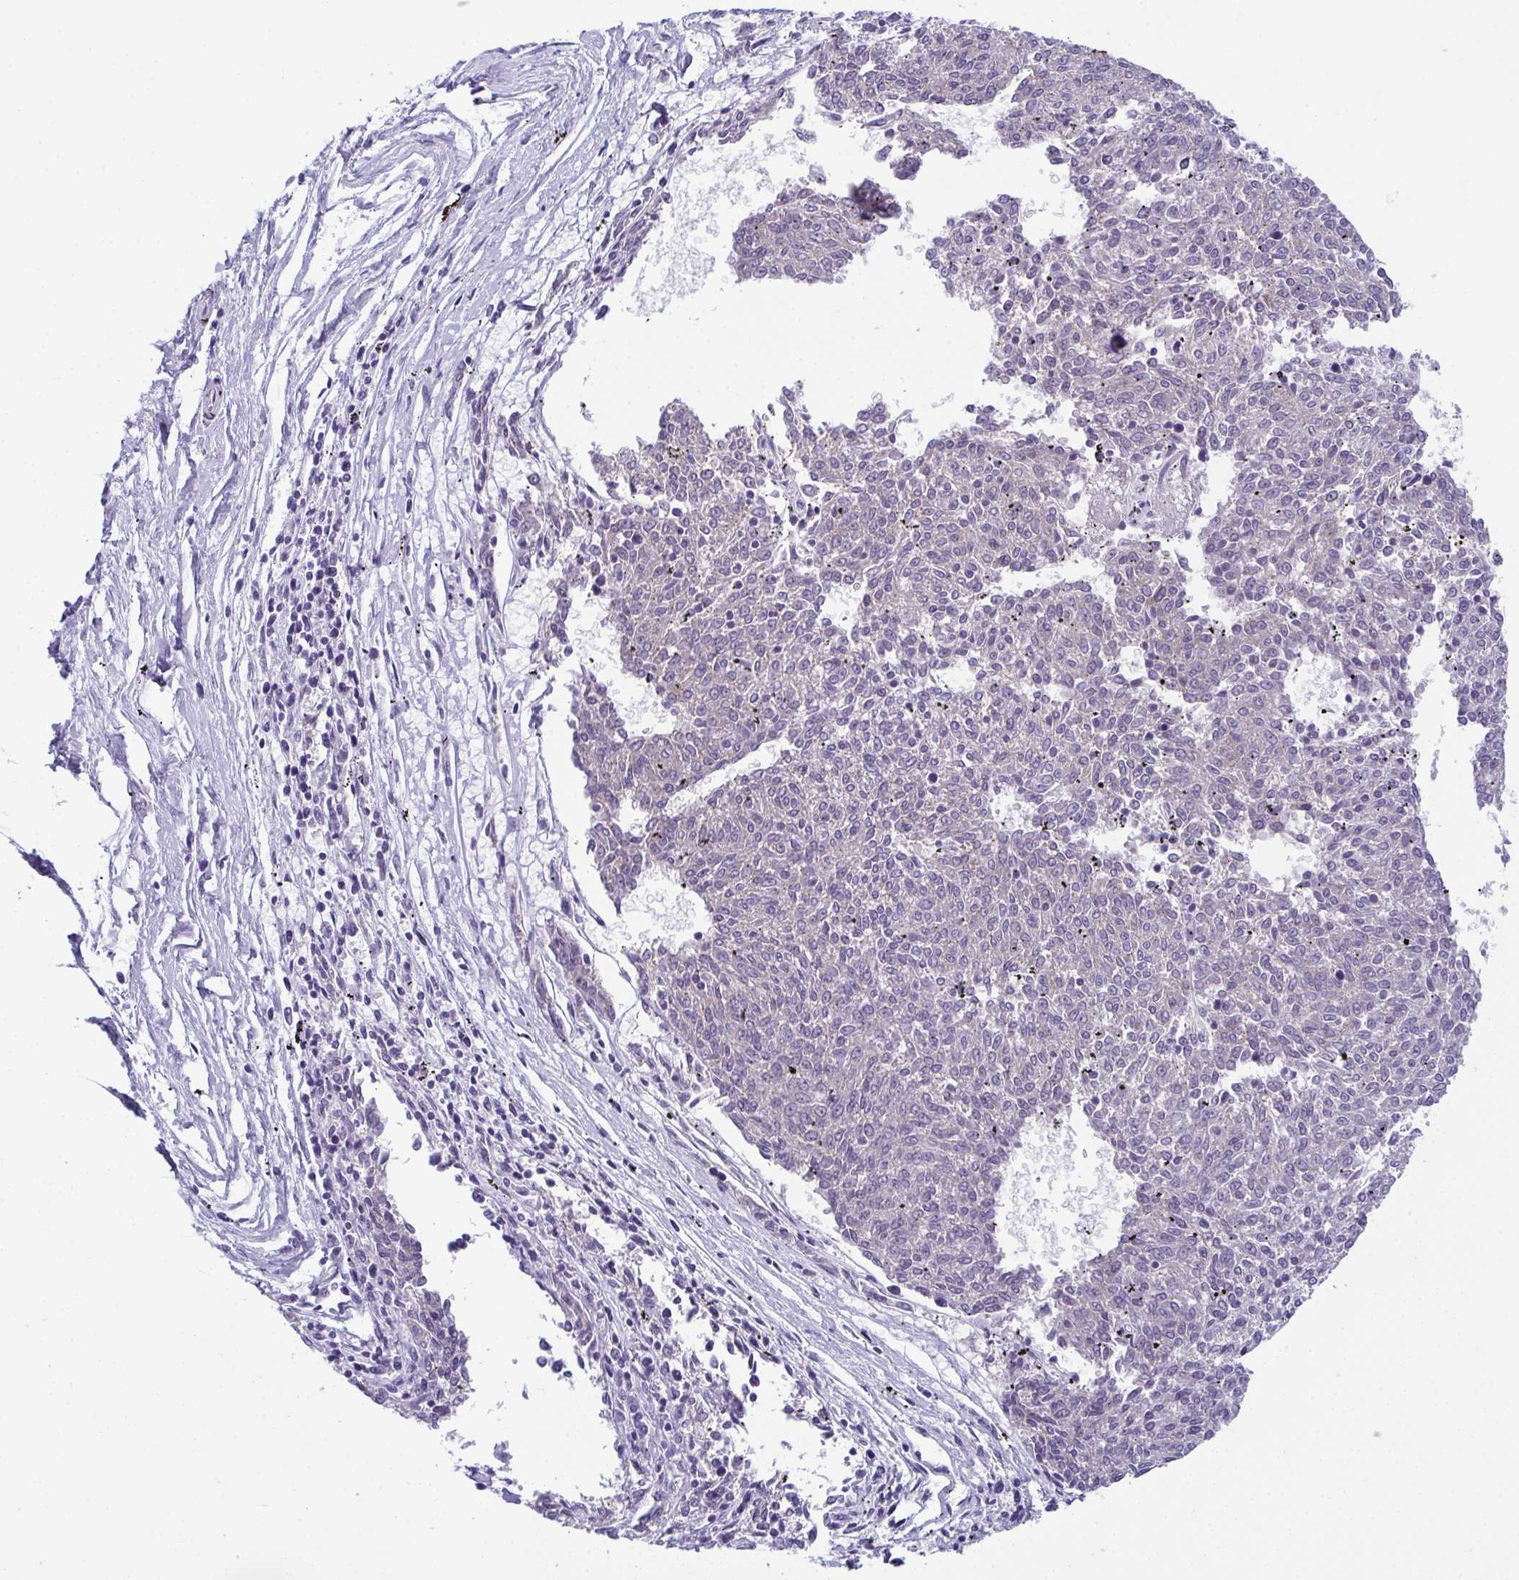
{"staining": {"intensity": "negative", "quantity": "none", "location": "none"}, "tissue": "melanoma", "cell_type": "Tumor cells", "image_type": "cancer", "snomed": [{"axis": "morphology", "description": "Malignant melanoma, NOS"}, {"axis": "topography", "description": "Skin"}], "caption": "This is a photomicrograph of immunohistochemistry staining of malignant melanoma, which shows no staining in tumor cells.", "gene": "TMEM108", "patient": {"sex": "female", "age": 72}}